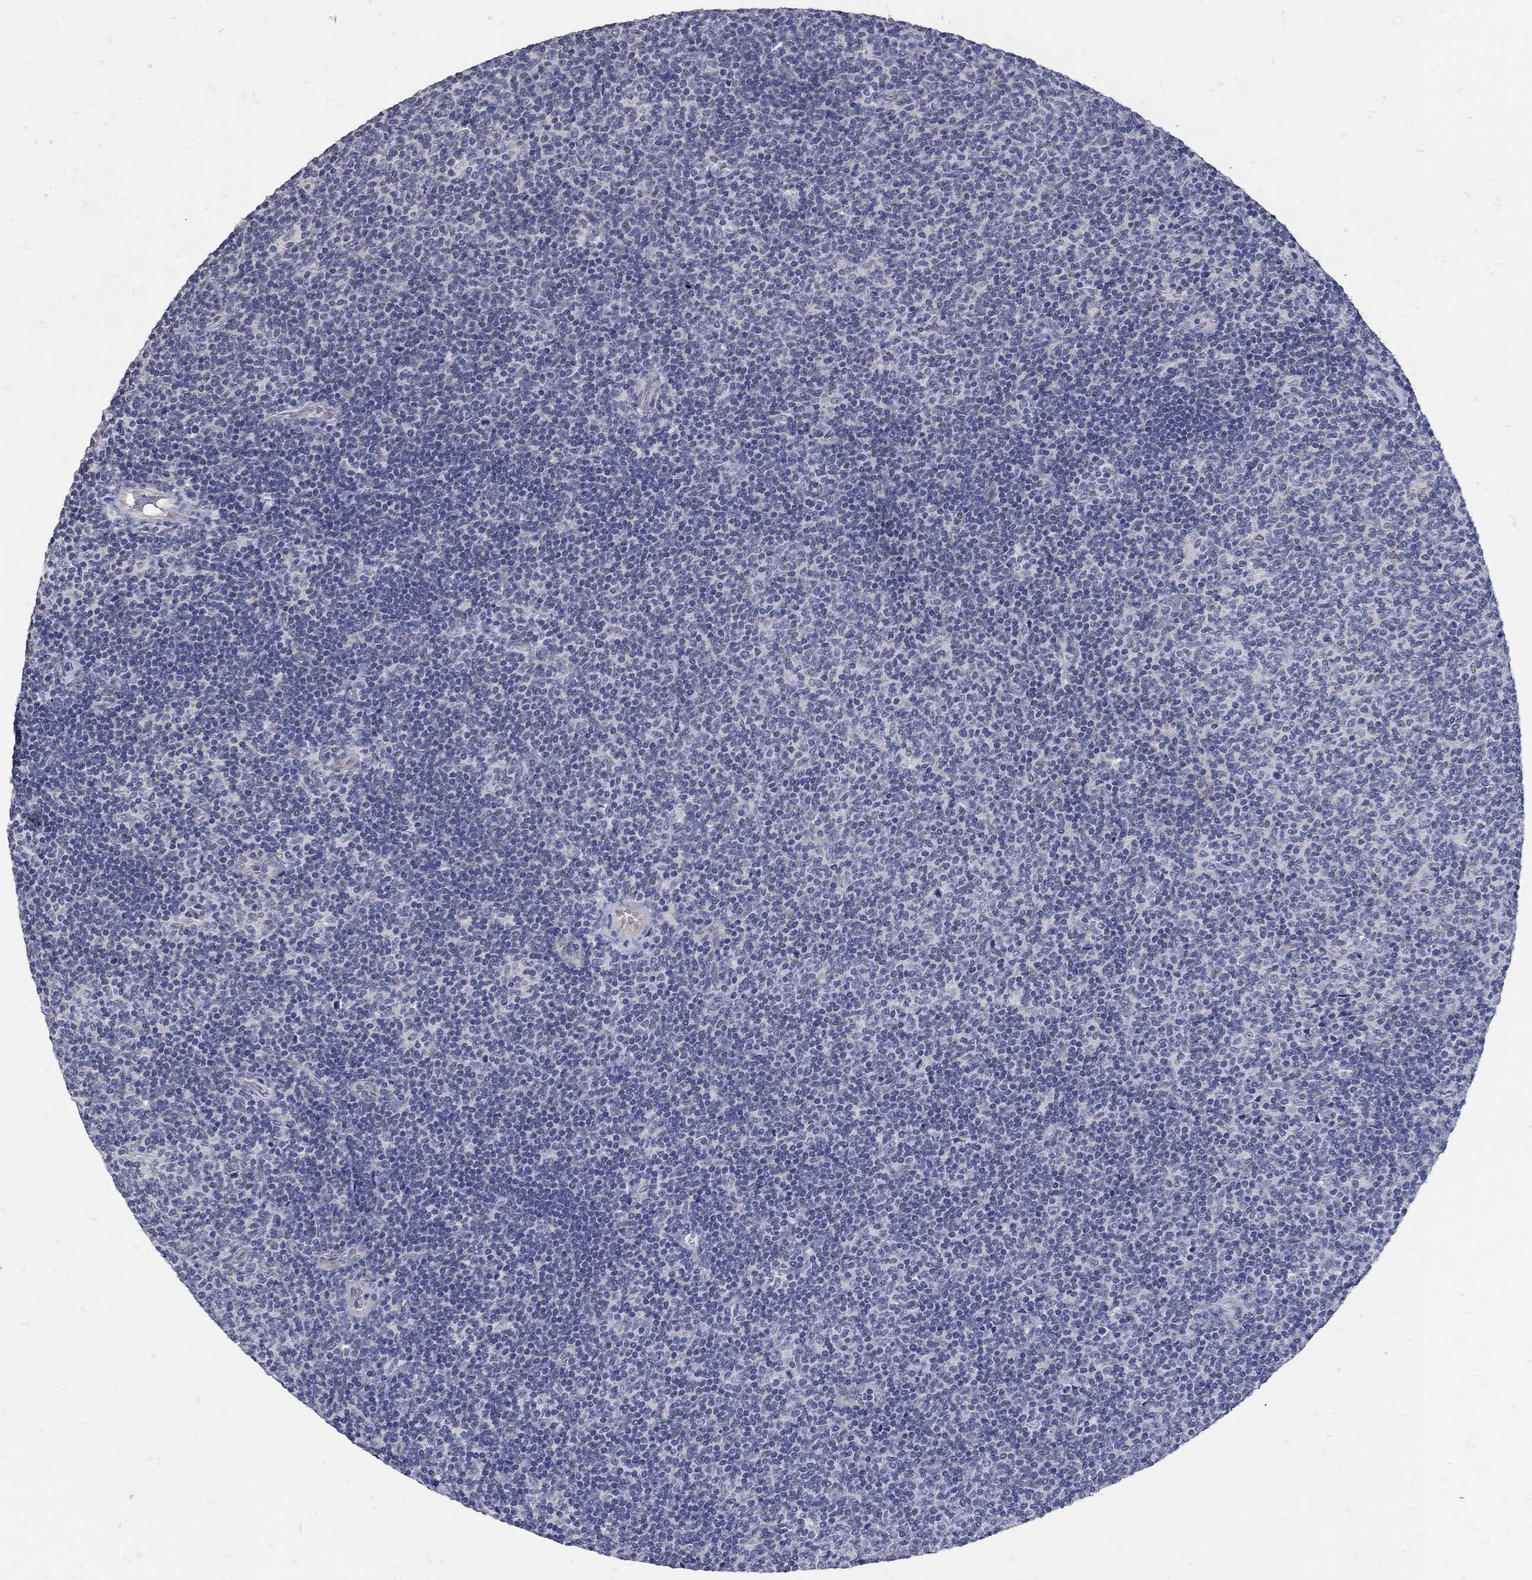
{"staining": {"intensity": "negative", "quantity": "none", "location": "none"}, "tissue": "lymphoma", "cell_type": "Tumor cells", "image_type": "cancer", "snomed": [{"axis": "morphology", "description": "Malignant lymphoma, non-Hodgkin's type, Low grade"}, {"axis": "topography", "description": "Lymph node"}], "caption": "The immunohistochemistry micrograph has no significant staining in tumor cells of malignant lymphoma, non-Hodgkin's type (low-grade) tissue.", "gene": "KCNN3", "patient": {"sex": "male", "age": 52}}